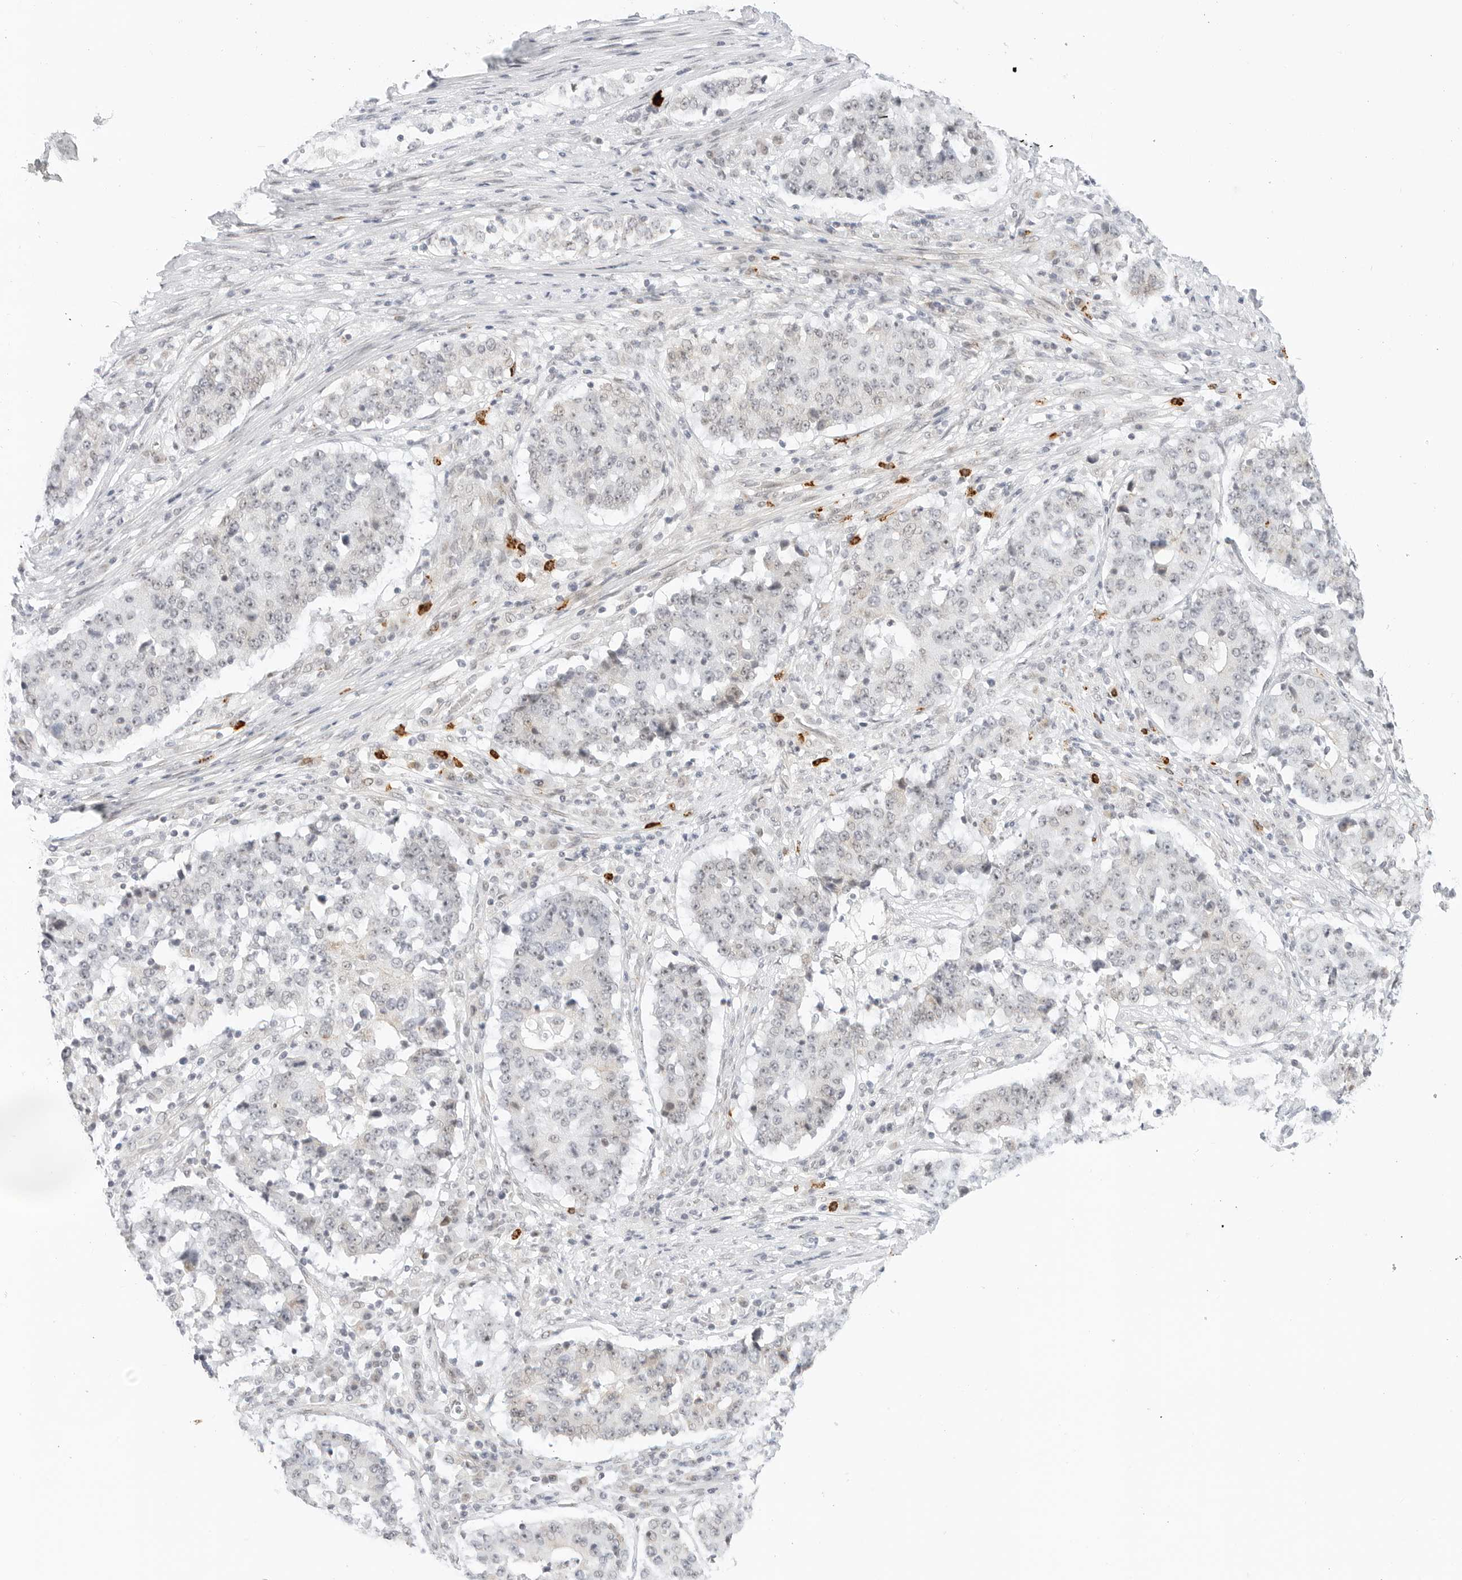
{"staining": {"intensity": "negative", "quantity": "none", "location": "none"}, "tissue": "stomach cancer", "cell_type": "Tumor cells", "image_type": "cancer", "snomed": [{"axis": "morphology", "description": "Adenocarcinoma, NOS"}, {"axis": "topography", "description": "Stomach"}], "caption": "Stomach cancer stained for a protein using IHC shows no staining tumor cells.", "gene": "HIPK3", "patient": {"sex": "male", "age": 59}}